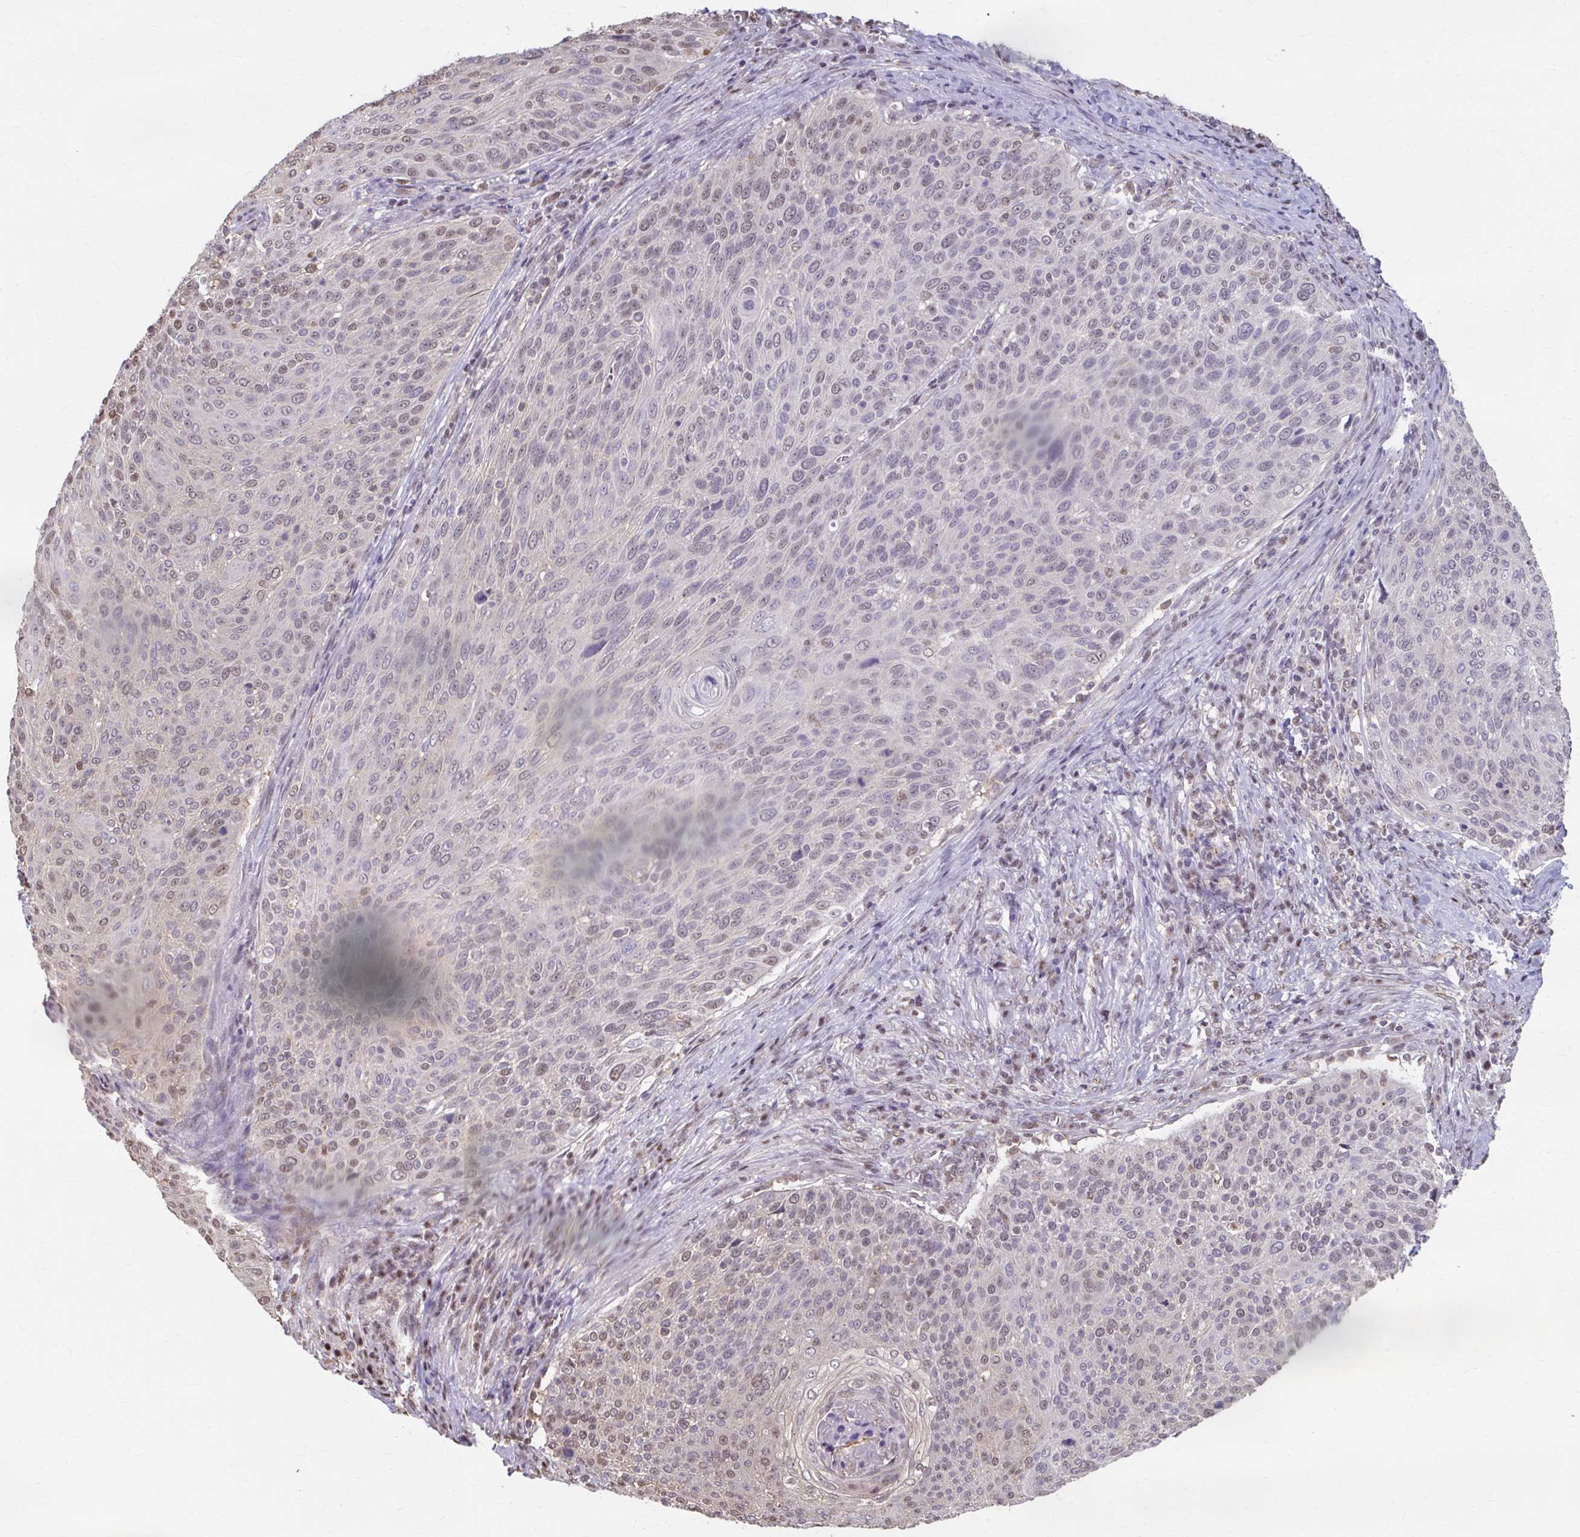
{"staining": {"intensity": "weak", "quantity": "<25%", "location": "nuclear"}, "tissue": "cervical cancer", "cell_type": "Tumor cells", "image_type": "cancer", "snomed": [{"axis": "morphology", "description": "Squamous cell carcinoma, NOS"}, {"axis": "topography", "description": "Cervix"}], "caption": "Image shows no significant protein positivity in tumor cells of cervical squamous cell carcinoma.", "gene": "ING4", "patient": {"sex": "female", "age": 31}}